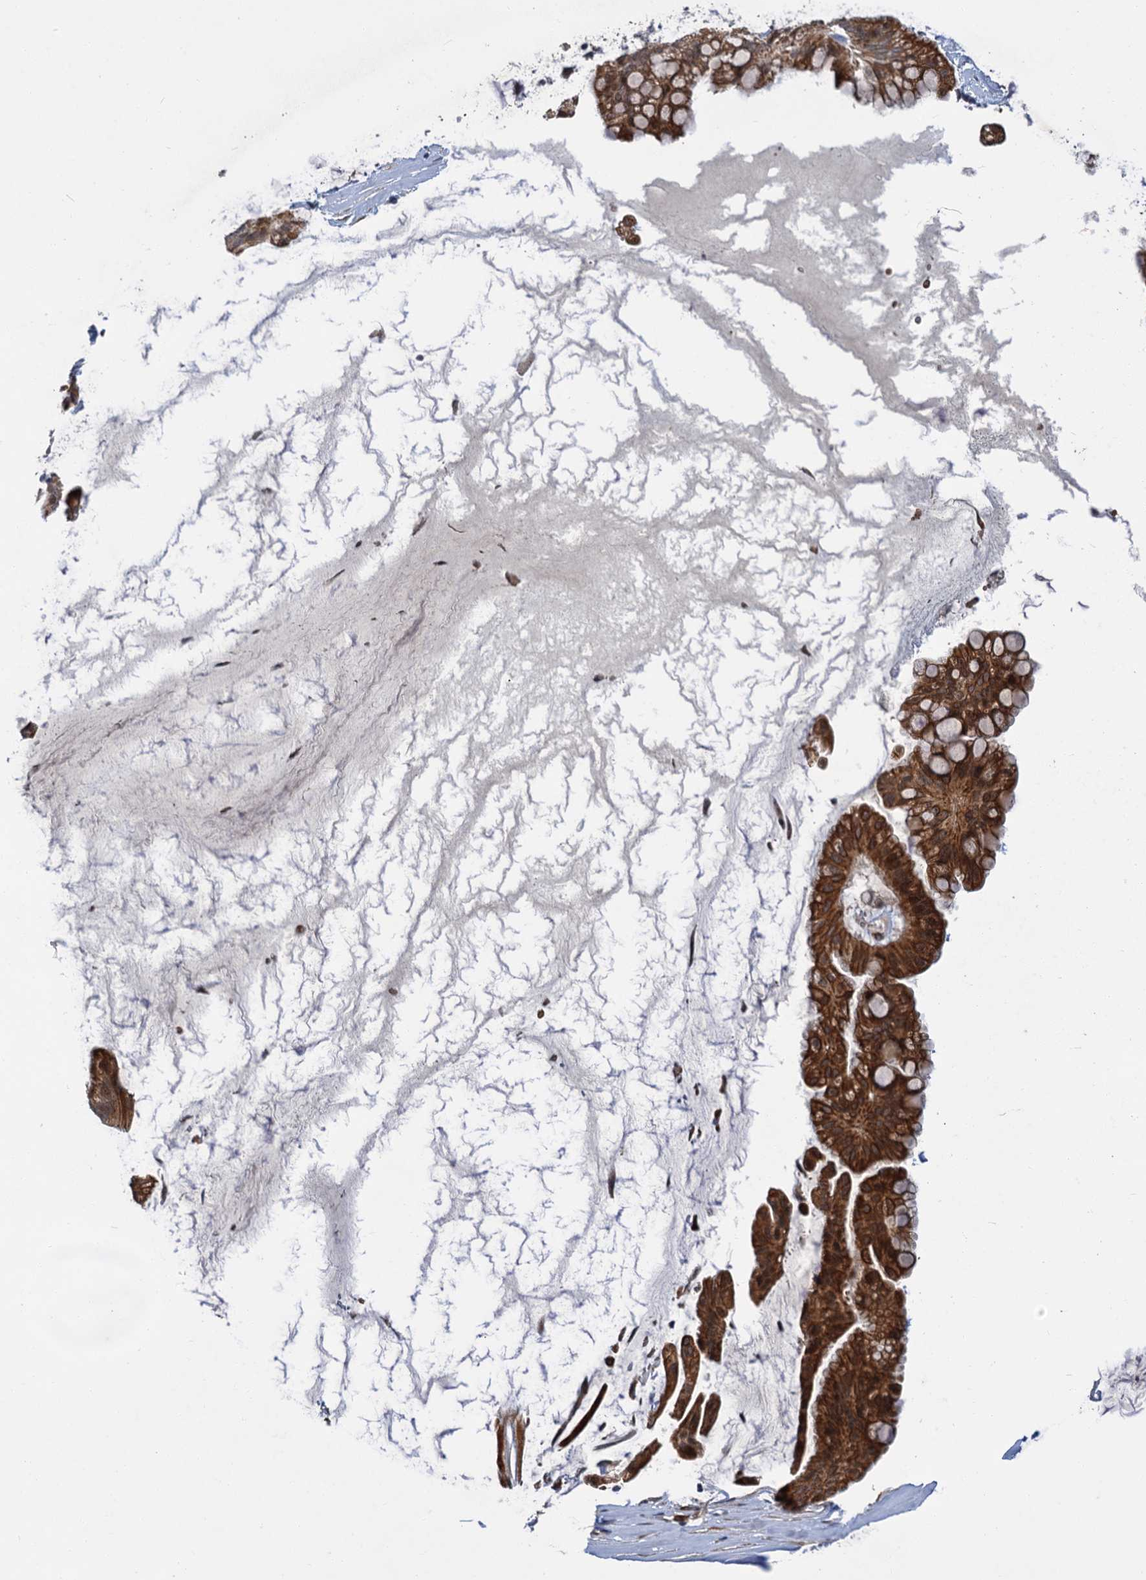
{"staining": {"intensity": "strong", "quantity": ">75%", "location": "cytoplasmic/membranous"}, "tissue": "ovarian cancer", "cell_type": "Tumor cells", "image_type": "cancer", "snomed": [{"axis": "morphology", "description": "Cystadenocarcinoma, mucinous, NOS"}, {"axis": "topography", "description": "Ovary"}], "caption": "Approximately >75% of tumor cells in ovarian cancer display strong cytoplasmic/membranous protein expression as visualized by brown immunohistochemical staining.", "gene": "APBA2", "patient": {"sex": "female", "age": 73}}